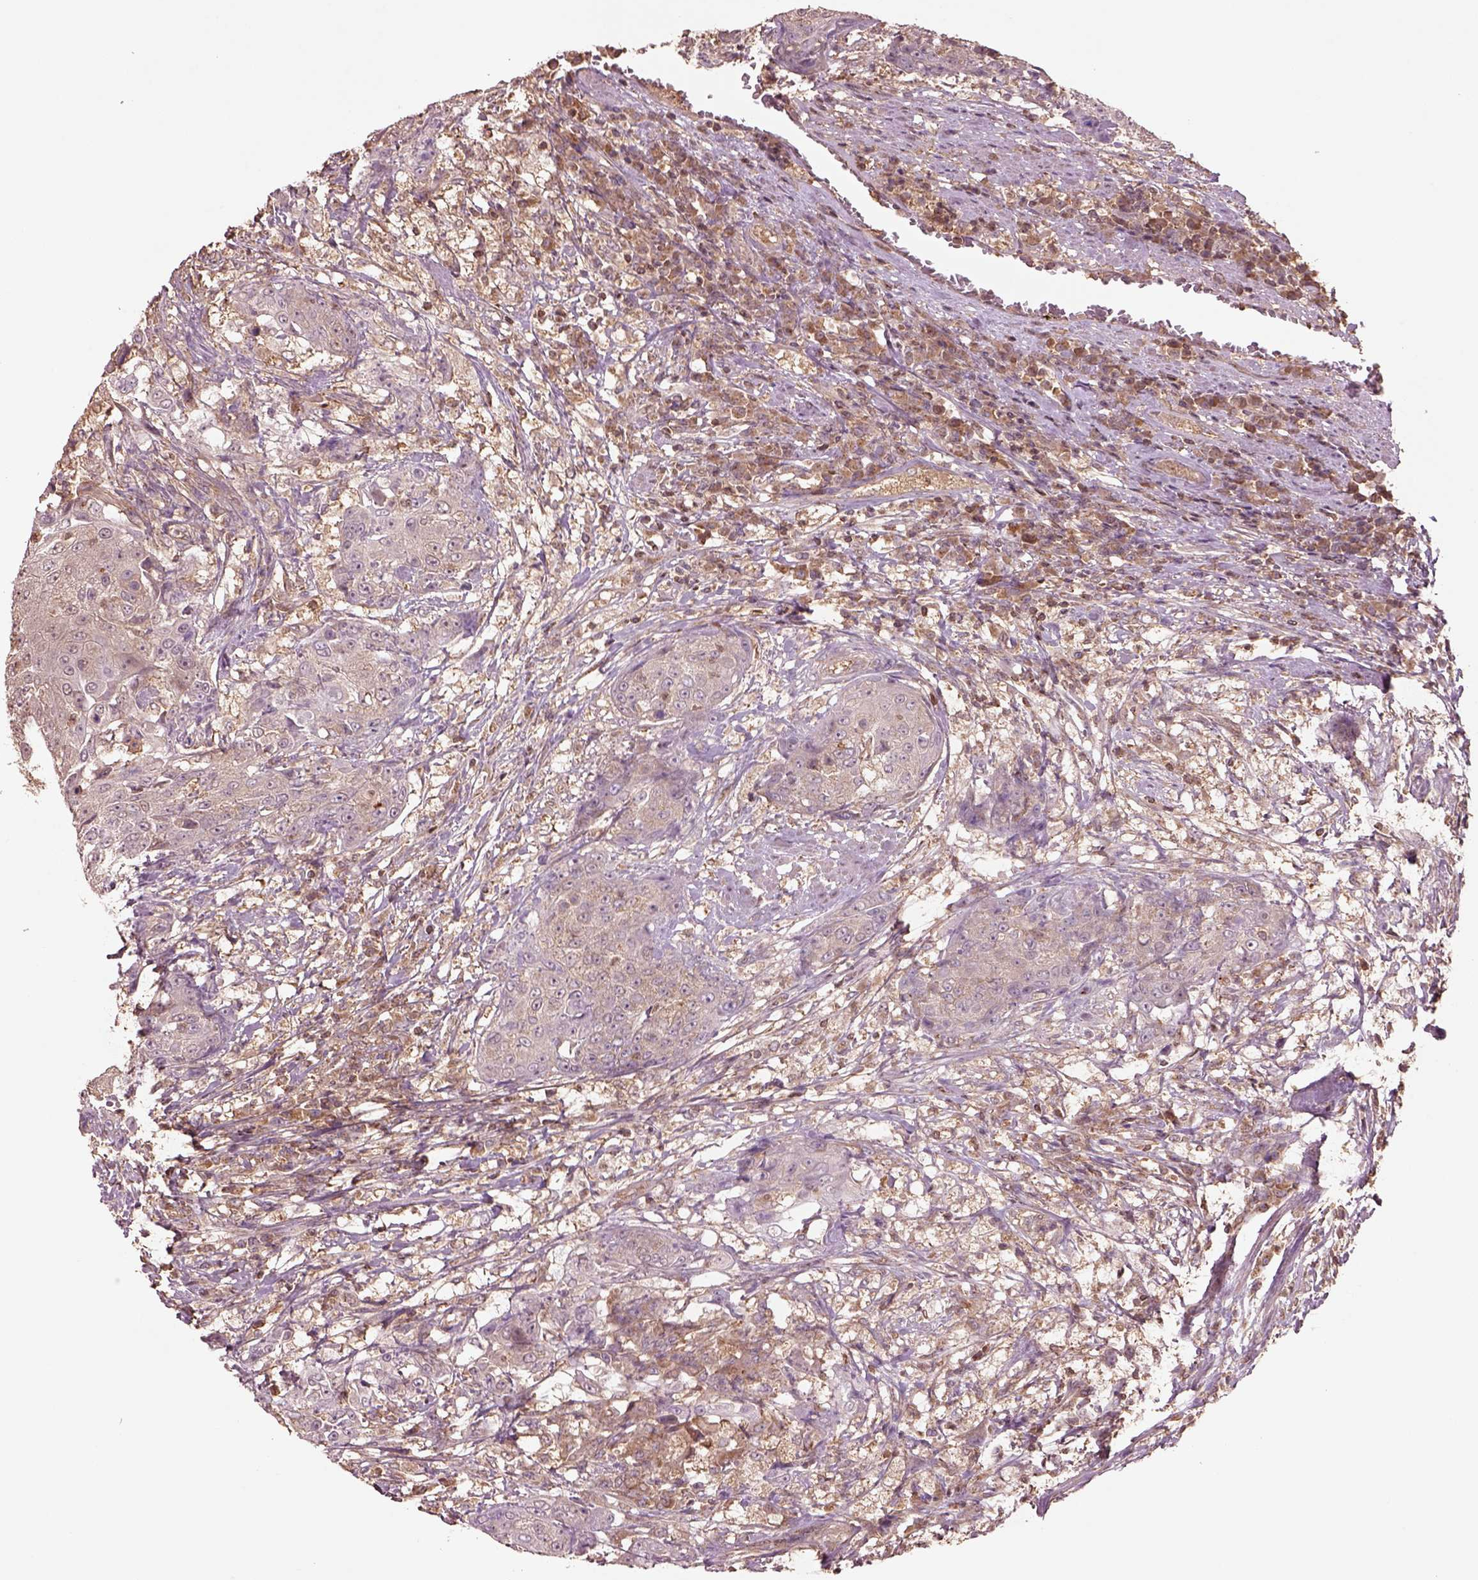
{"staining": {"intensity": "weak", "quantity": ">75%", "location": "cytoplasmic/membranous"}, "tissue": "urothelial cancer", "cell_type": "Tumor cells", "image_type": "cancer", "snomed": [{"axis": "morphology", "description": "Urothelial carcinoma, High grade"}, {"axis": "topography", "description": "Urinary bladder"}], "caption": "A histopathology image showing weak cytoplasmic/membranous positivity in about >75% of tumor cells in urothelial carcinoma (high-grade), as visualized by brown immunohistochemical staining.", "gene": "TRADD", "patient": {"sex": "female", "age": 63}}